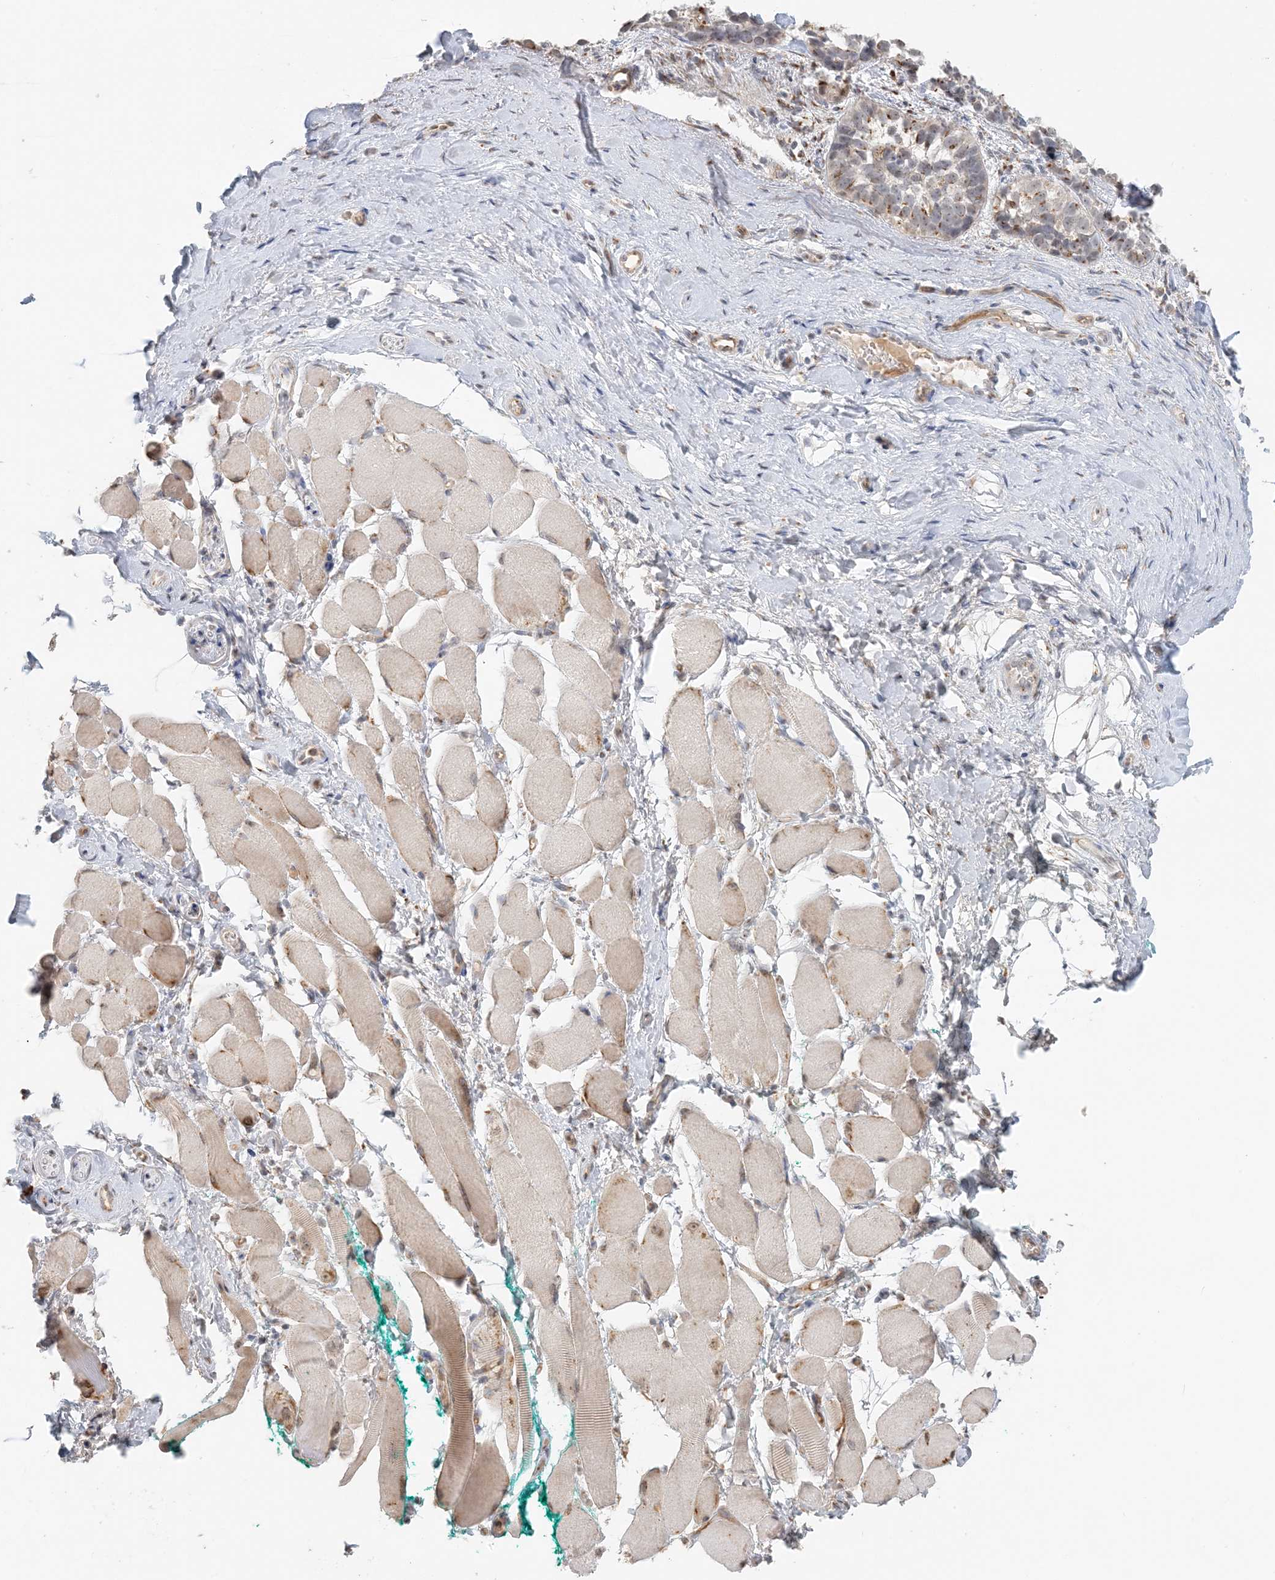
{"staining": {"intensity": "moderate", "quantity": ">75%", "location": "cytoplasmic/membranous"}, "tissue": "skin cancer", "cell_type": "Tumor cells", "image_type": "cancer", "snomed": [{"axis": "morphology", "description": "Basal cell carcinoma"}, {"axis": "topography", "description": "Skin"}], "caption": "This micrograph exhibits IHC staining of skin basal cell carcinoma, with medium moderate cytoplasmic/membranous expression in about >75% of tumor cells.", "gene": "ZCCHC4", "patient": {"sex": "male", "age": 62}}